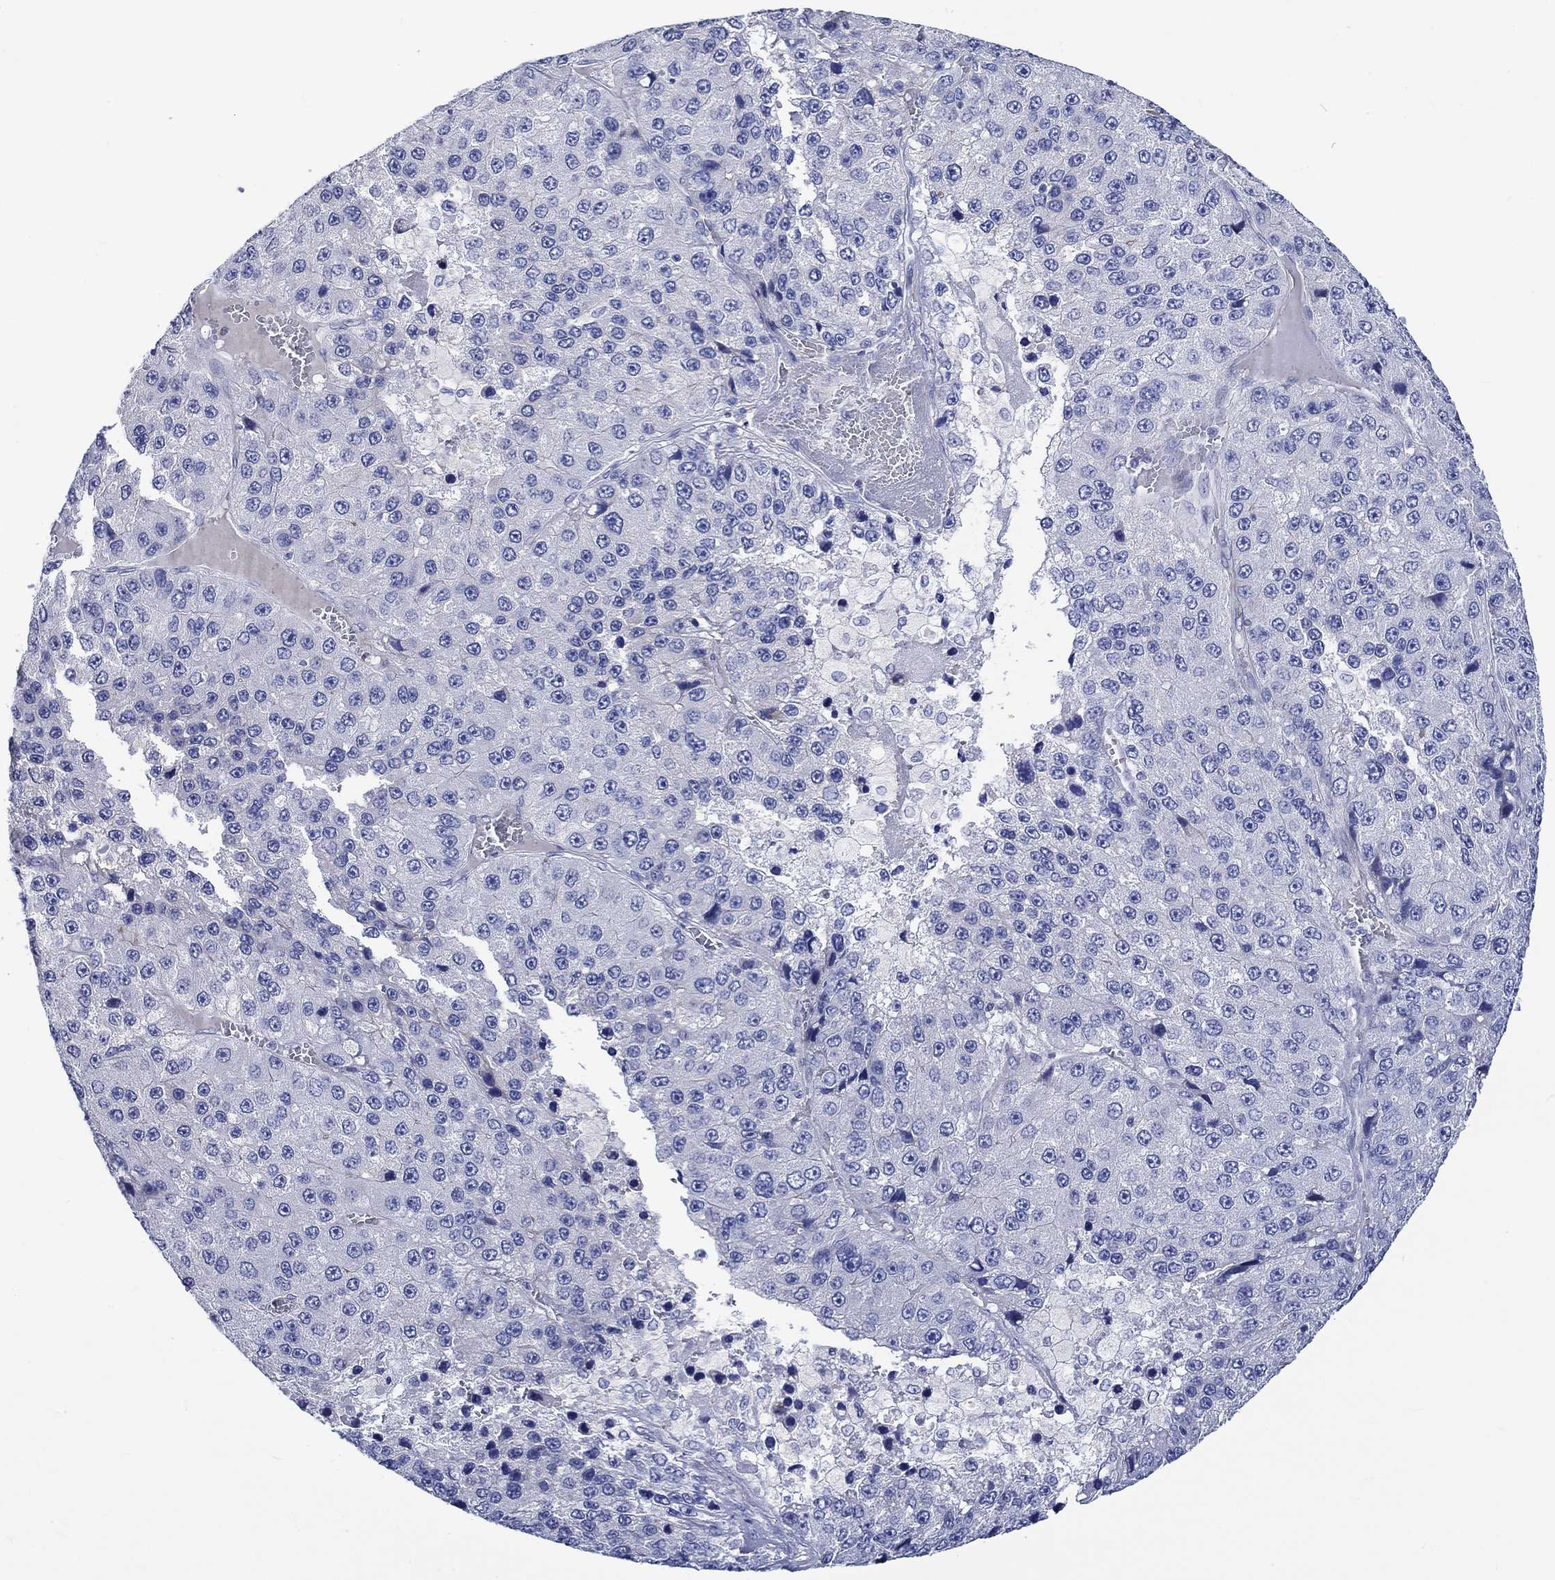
{"staining": {"intensity": "negative", "quantity": "none", "location": "none"}, "tissue": "liver cancer", "cell_type": "Tumor cells", "image_type": "cancer", "snomed": [{"axis": "morphology", "description": "Carcinoma, Hepatocellular, NOS"}, {"axis": "topography", "description": "Liver"}], "caption": "Tumor cells are negative for protein expression in human liver hepatocellular carcinoma.", "gene": "NRIP3", "patient": {"sex": "female", "age": 73}}